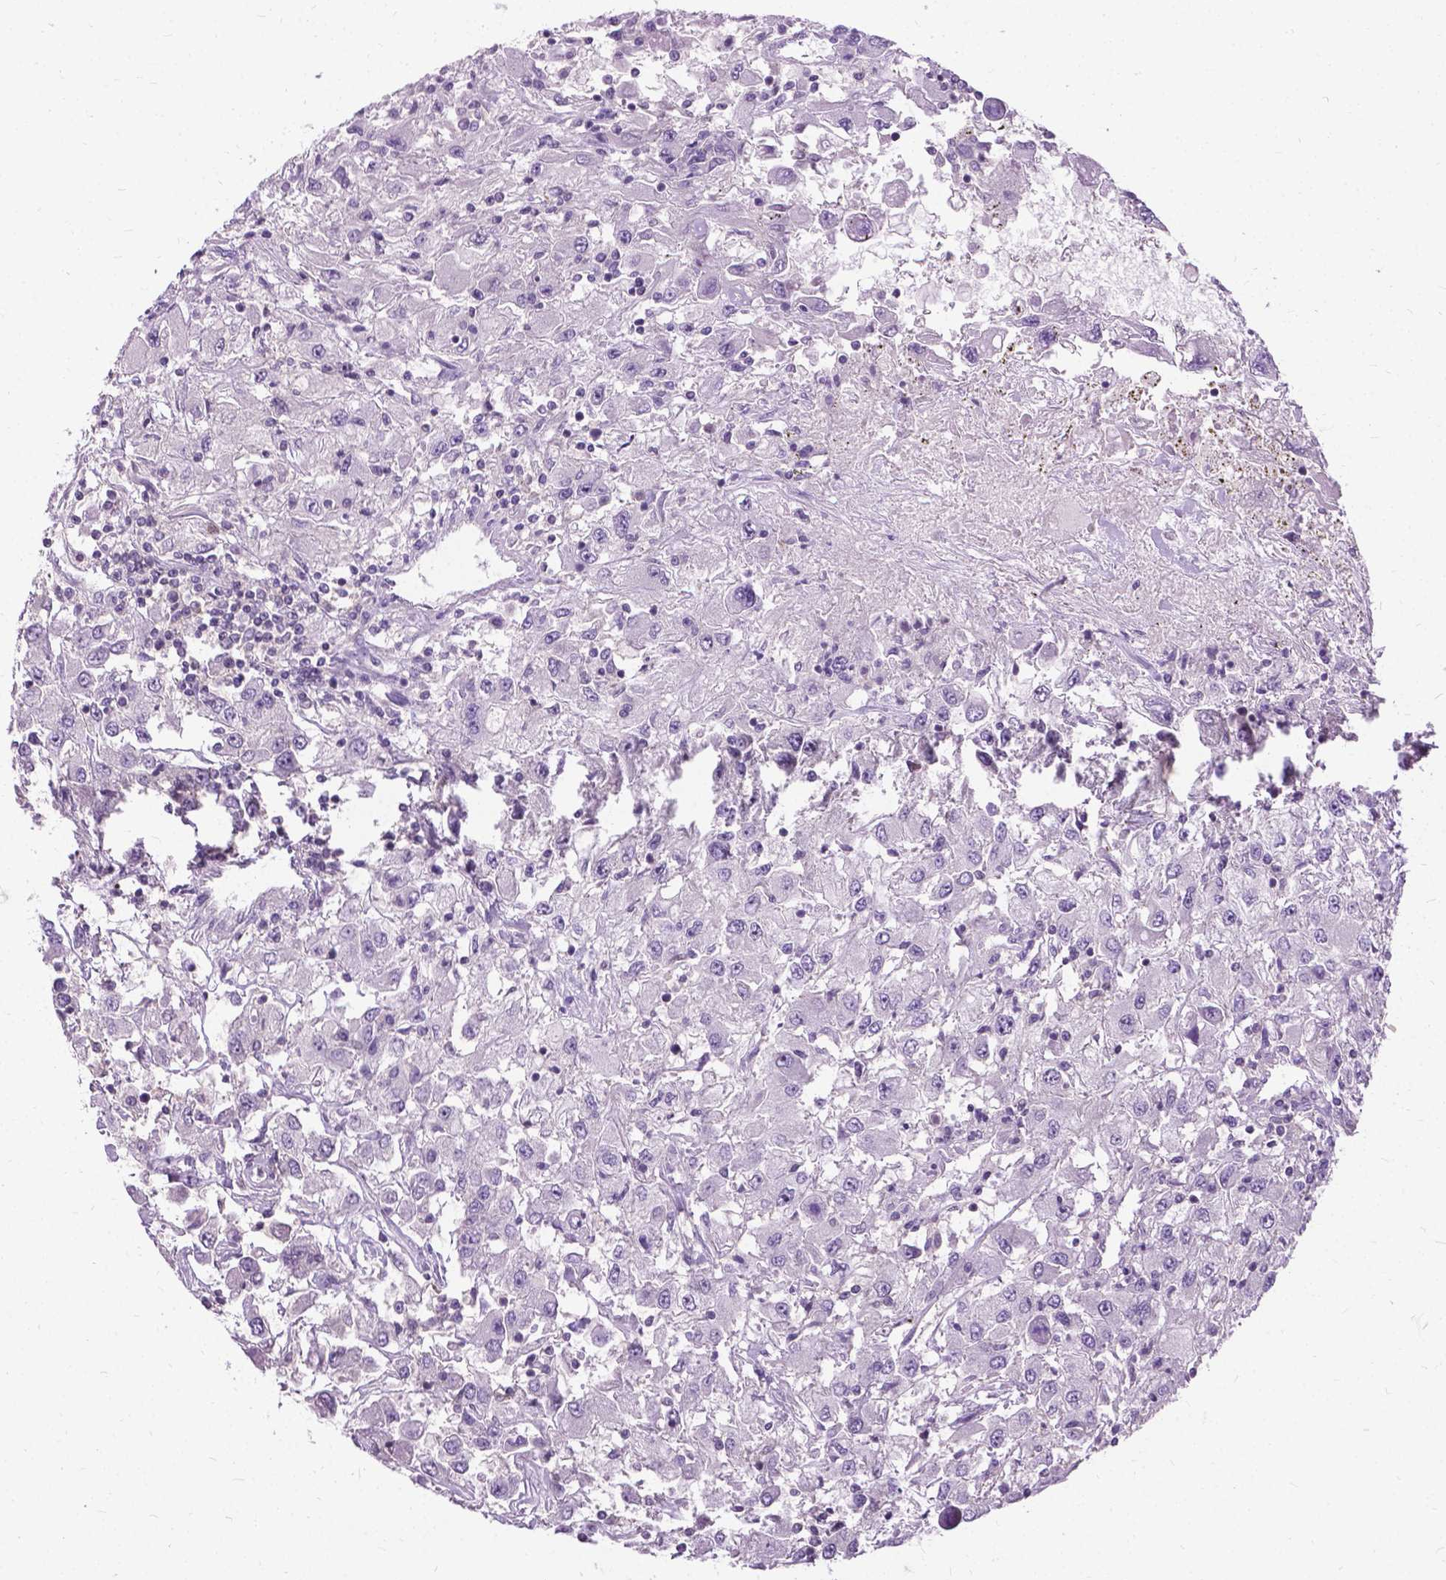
{"staining": {"intensity": "negative", "quantity": "none", "location": "none"}, "tissue": "renal cancer", "cell_type": "Tumor cells", "image_type": "cancer", "snomed": [{"axis": "morphology", "description": "Adenocarcinoma, NOS"}, {"axis": "topography", "description": "Kidney"}], "caption": "Human renal adenocarcinoma stained for a protein using IHC shows no expression in tumor cells.", "gene": "JAK3", "patient": {"sex": "female", "age": 67}}